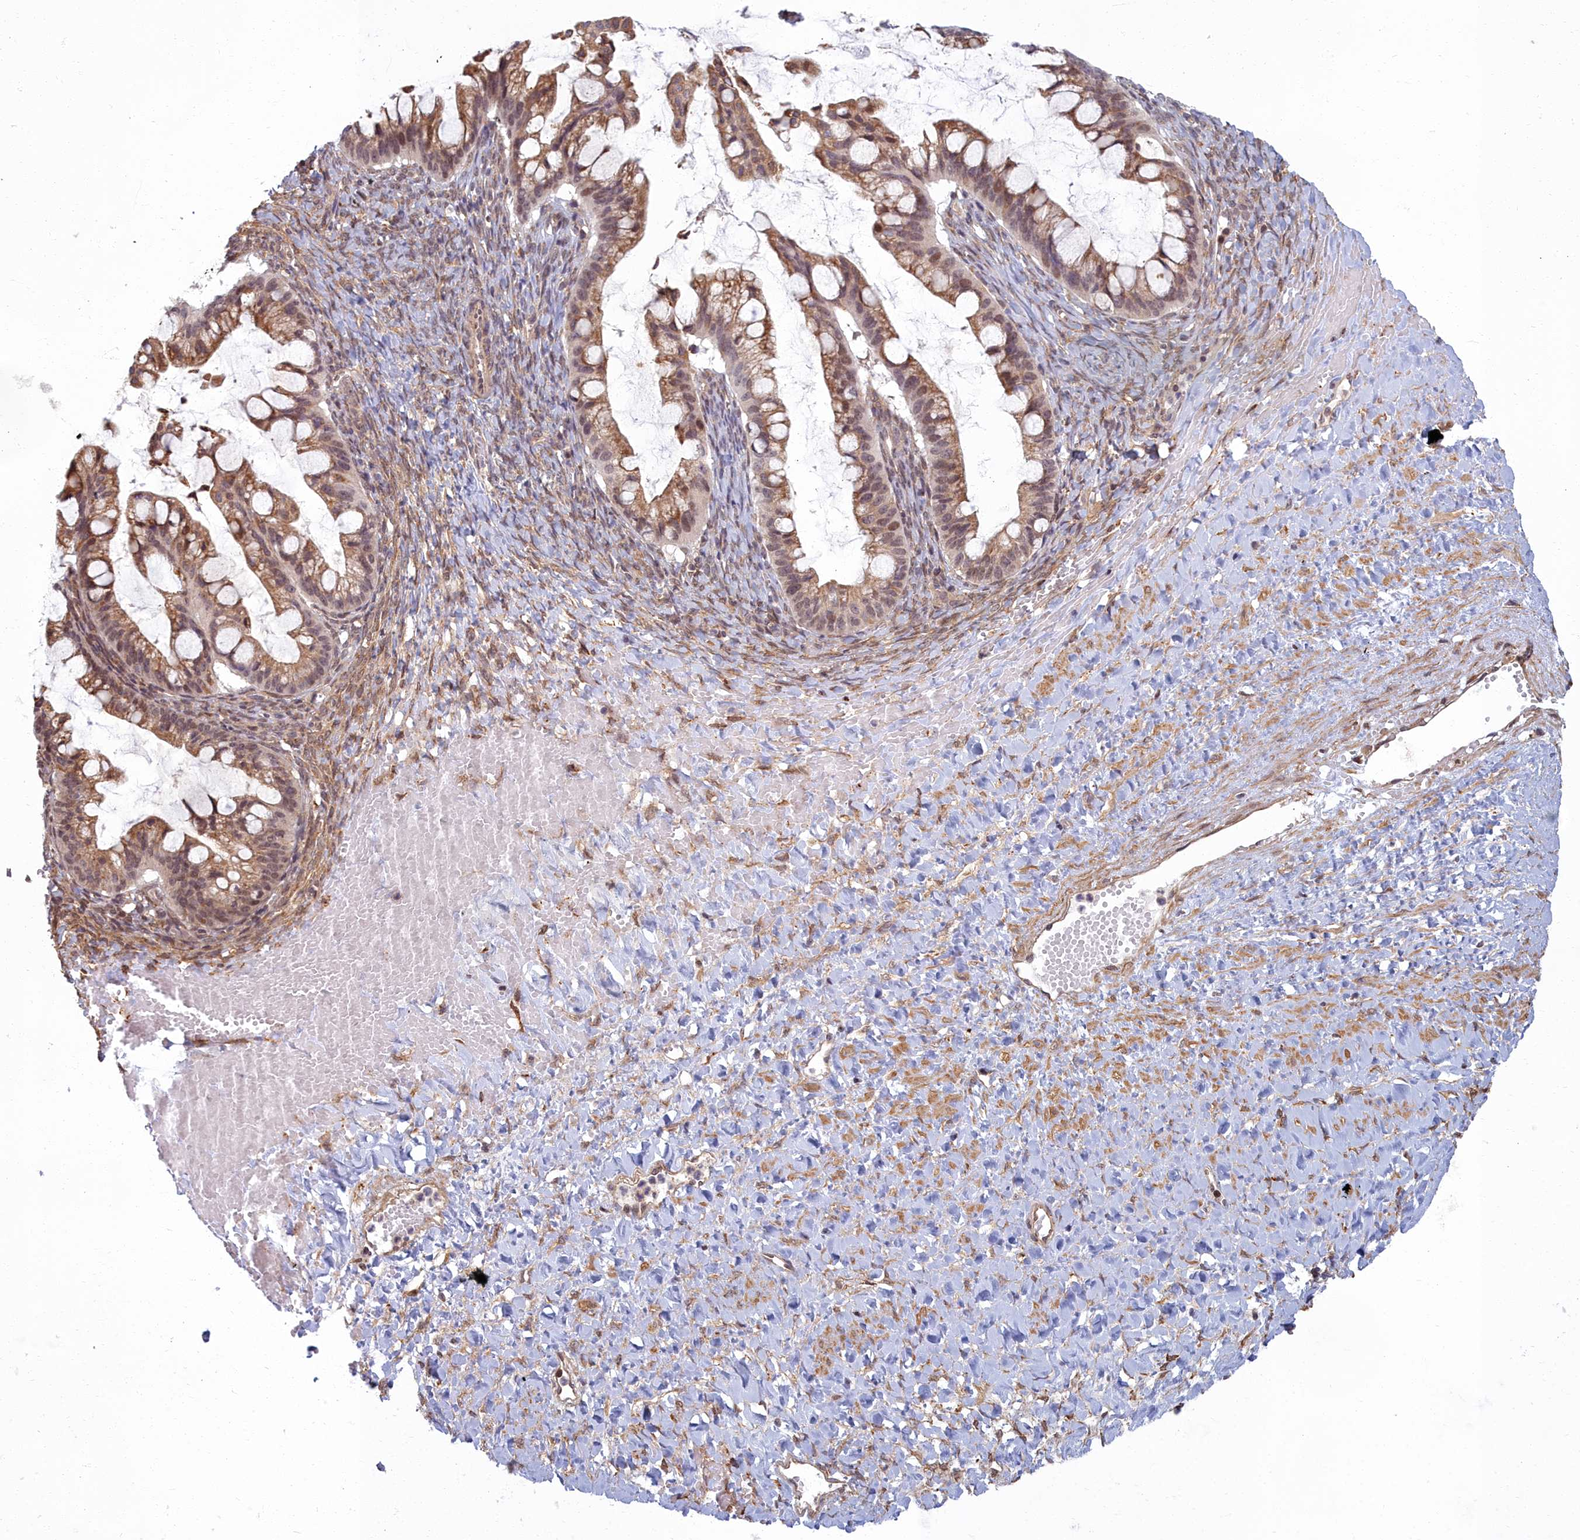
{"staining": {"intensity": "moderate", "quantity": ">75%", "location": "cytoplasmic/membranous,nuclear"}, "tissue": "ovarian cancer", "cell_type": "Tumor cells", "image_type": "cancer", "snomed": [{"axis": "morphology", "description": "Cystadenocarcinoma, mucinous, NOS"}, {"axis": "topography", "description": "Ovary"}], "caption": "Protein staining of ovarian mucinous cystadenocarcinoma tissue displays moderate cytoplasmic/membranous and nuclear staining in about >75% of tumor cells.", "gene": "MAK16", "patient": {"sex": "female", "age": 73}}